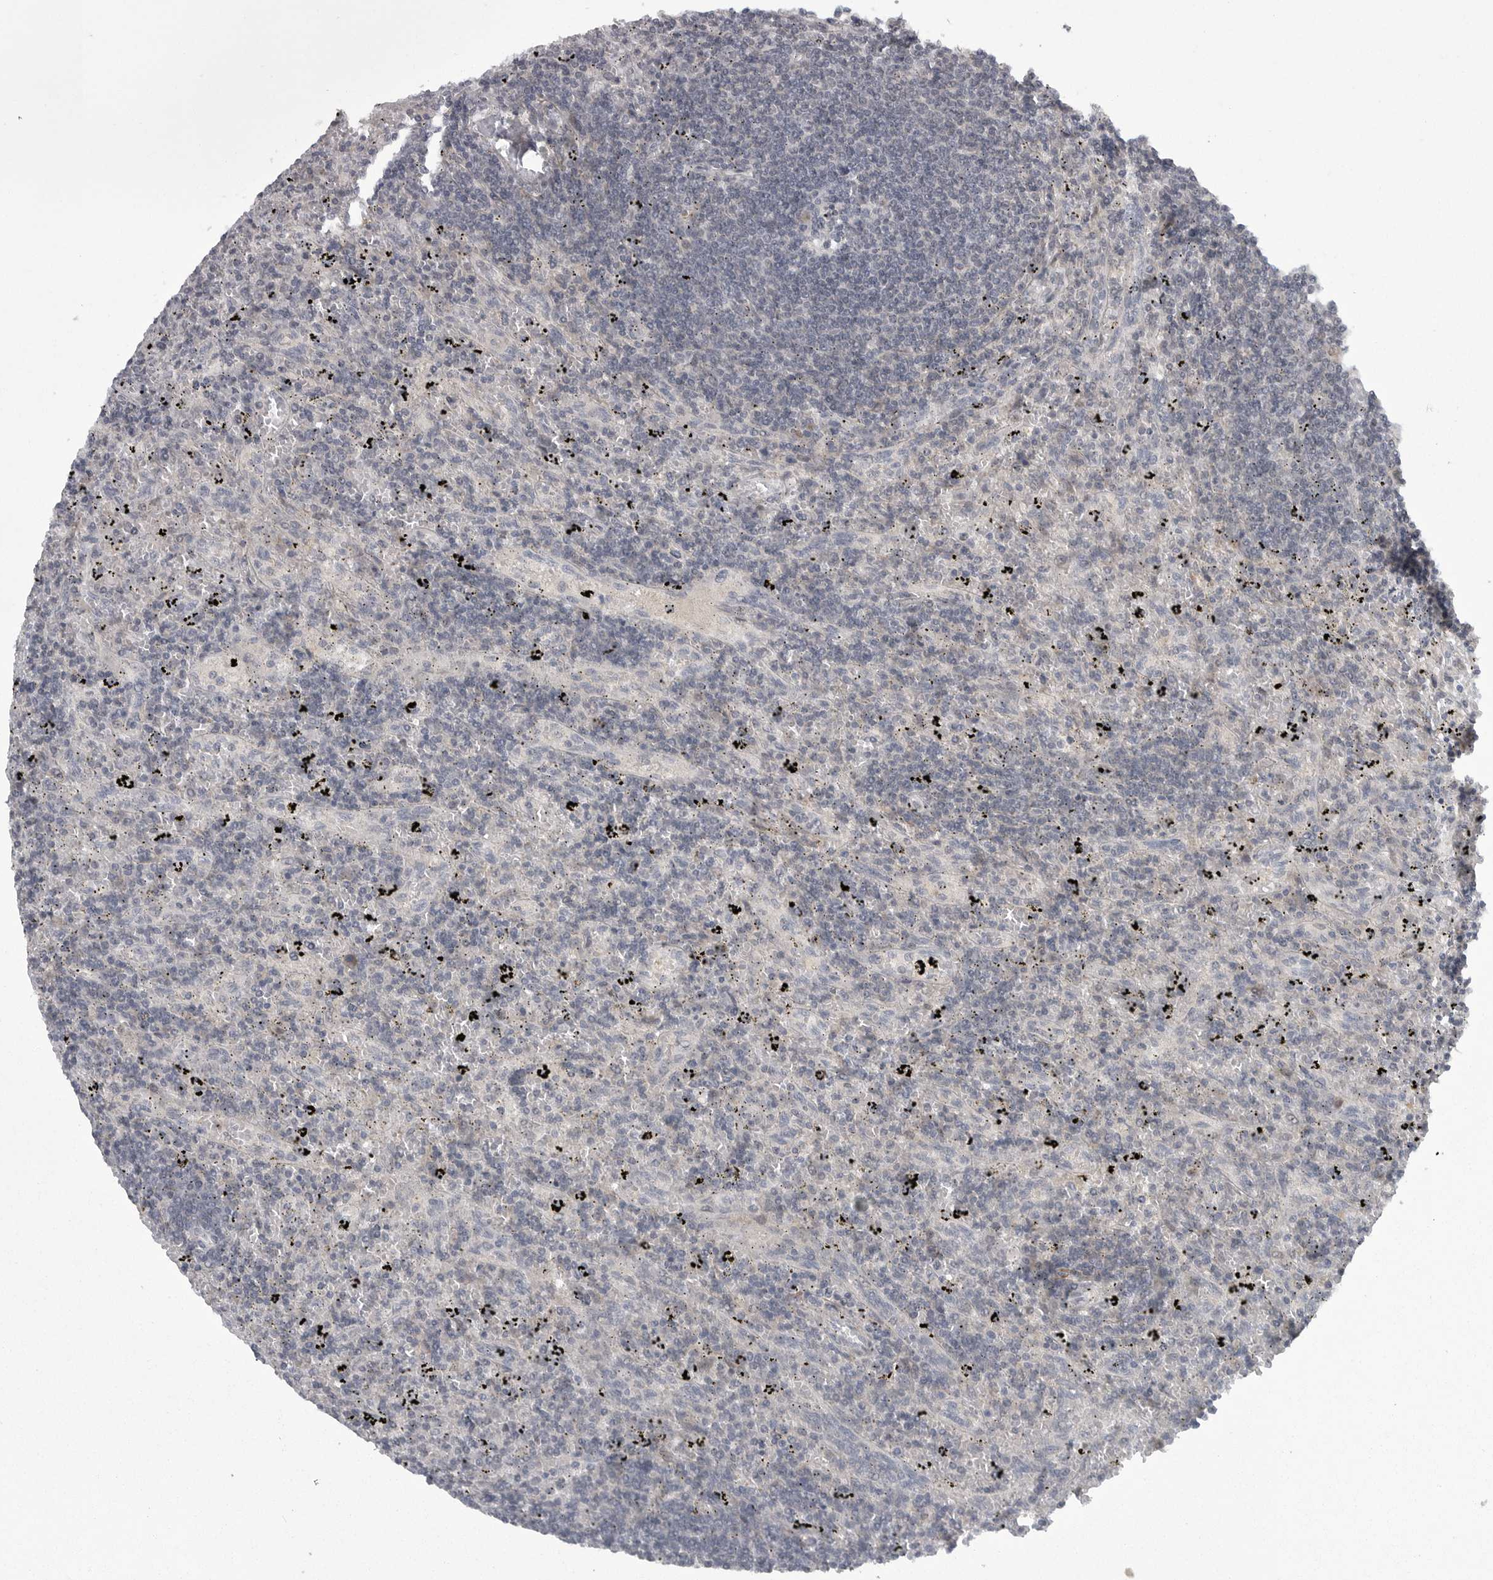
{"staining": {"intensity": "negative", "quantity": "none", "location": "none"}, "tissue": "lymphoma", "cell_type": "Tumor cells", "image_type": "cancer", "snomed": [{"axis": "morphology", "description": "Malignant lymphoma, non-Hodgkin's type, Low grade"}, {"axis": "topography", "description": "Spleen"}], "caption": "IHC micrograph of neoplastic tissue: human lymphoma stained with DAB exhibits no significant protein expression in tumor cells.", "gene": "PPP1R9A", "patient": {"sex": "male", "age": 76}}